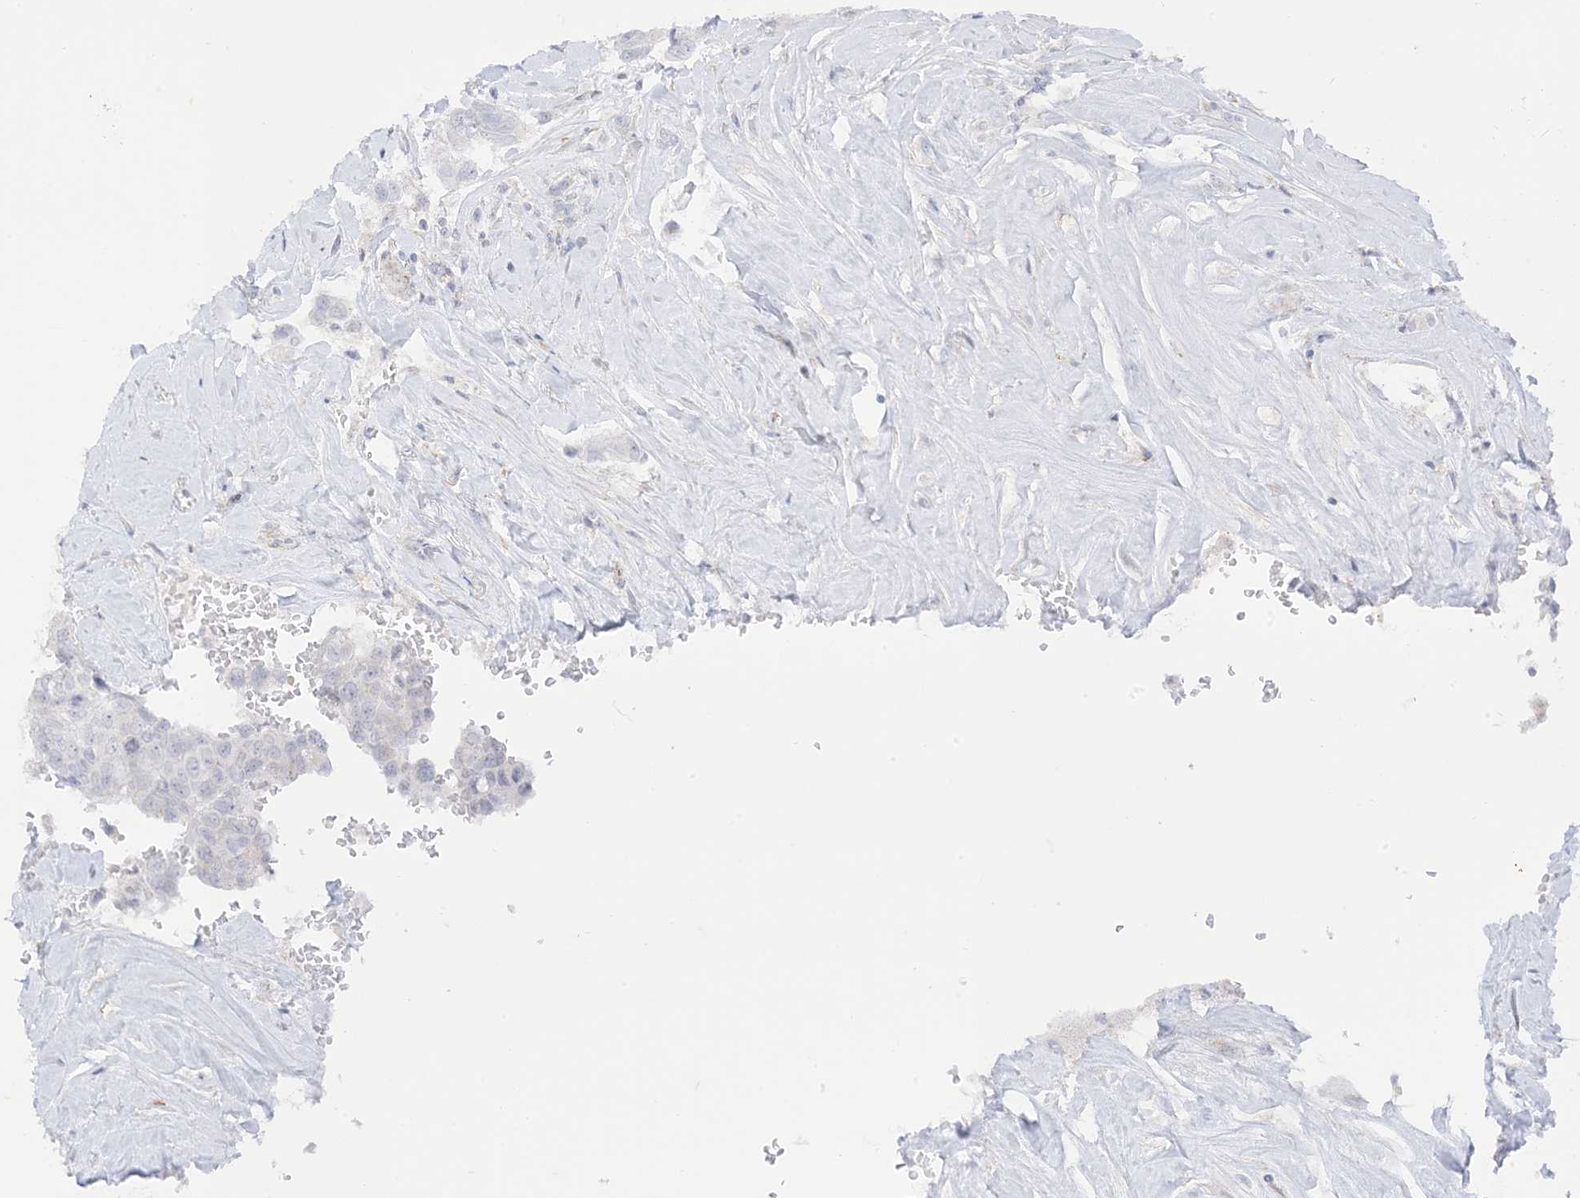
{"staining": {"intensity": "negative", "quantity": "none", "location": "none"}, "tissue": "breast cancer", "cell_type": "Tumor cells", "image_type": "cancer", "snomed": [{"axis": "morphology", "description": "Duct carcinoma"}, {"axis": "topography", "description": "Breast"}], "caption": "An immunohistochemistry (IHC) image of invasive ductal carcinoma (breast) is shown. There is no staining in tumor cells of invasive ductal carcinoma (breast). Brightfield microscopy of IHC stained with DAB (brown) and hematoxylin (blue), captured at high magnification.", "gene": "RAC1", "patient": {"sex": "female", "age": 80}}